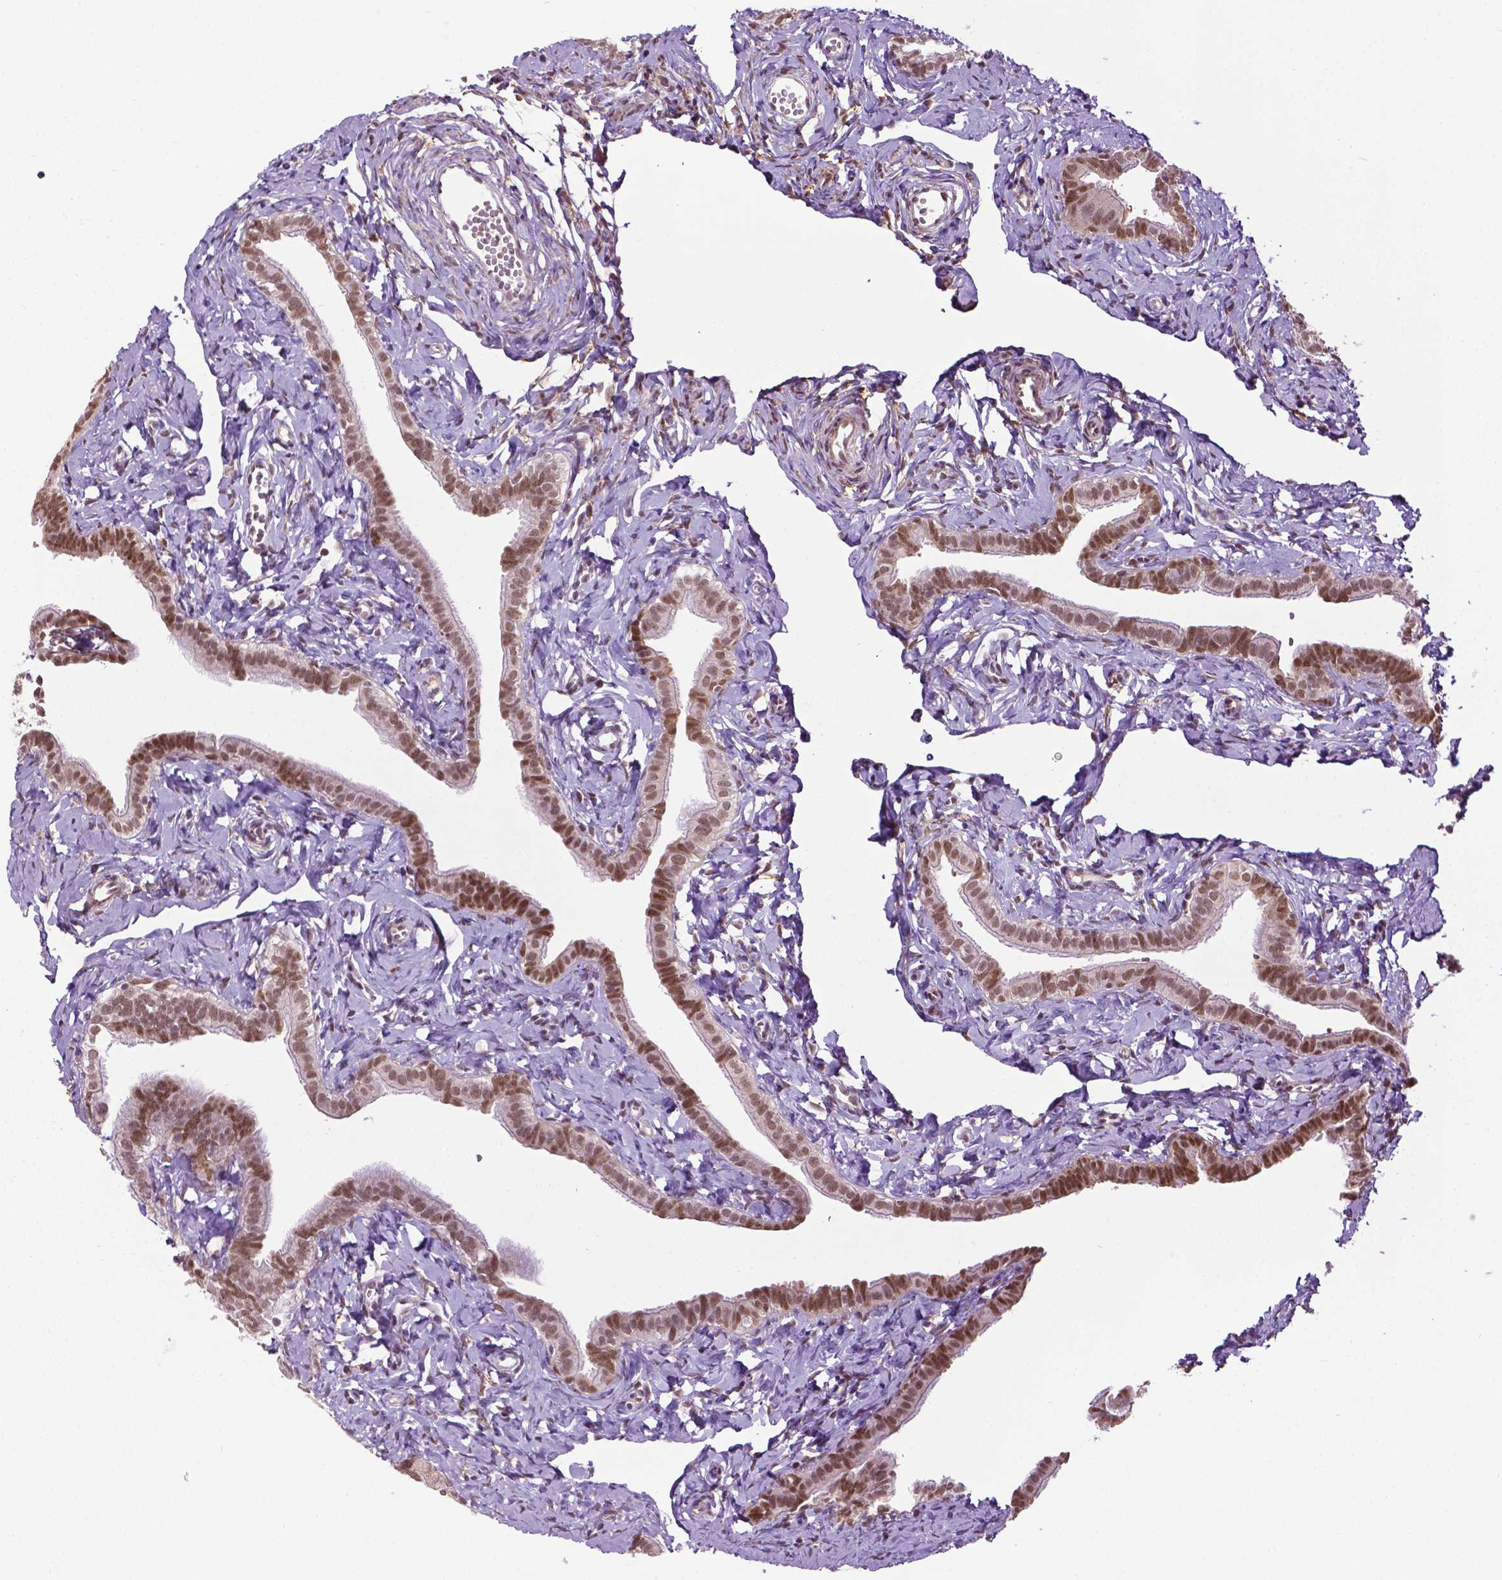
{"staining": {"intensity": "moderate", "quantity": ">75%", "location": "nuclear"}, "tissue": "fallopian tube", "cell_type": "Glandular cells", "image_type": "normal", "snomed": [{"axis": "morphology", "description": "Normal tissue, NOS"}, {"axis": "topography", "description": "Fallopian tube"}], "caption": "Human fallopian tube stained for a protein (brown) reveals moderate nuclear positive expression in about >75% of glandular cells.", "gene": "UBQLN4", "patient": {"sex": "female", "age": 41}}